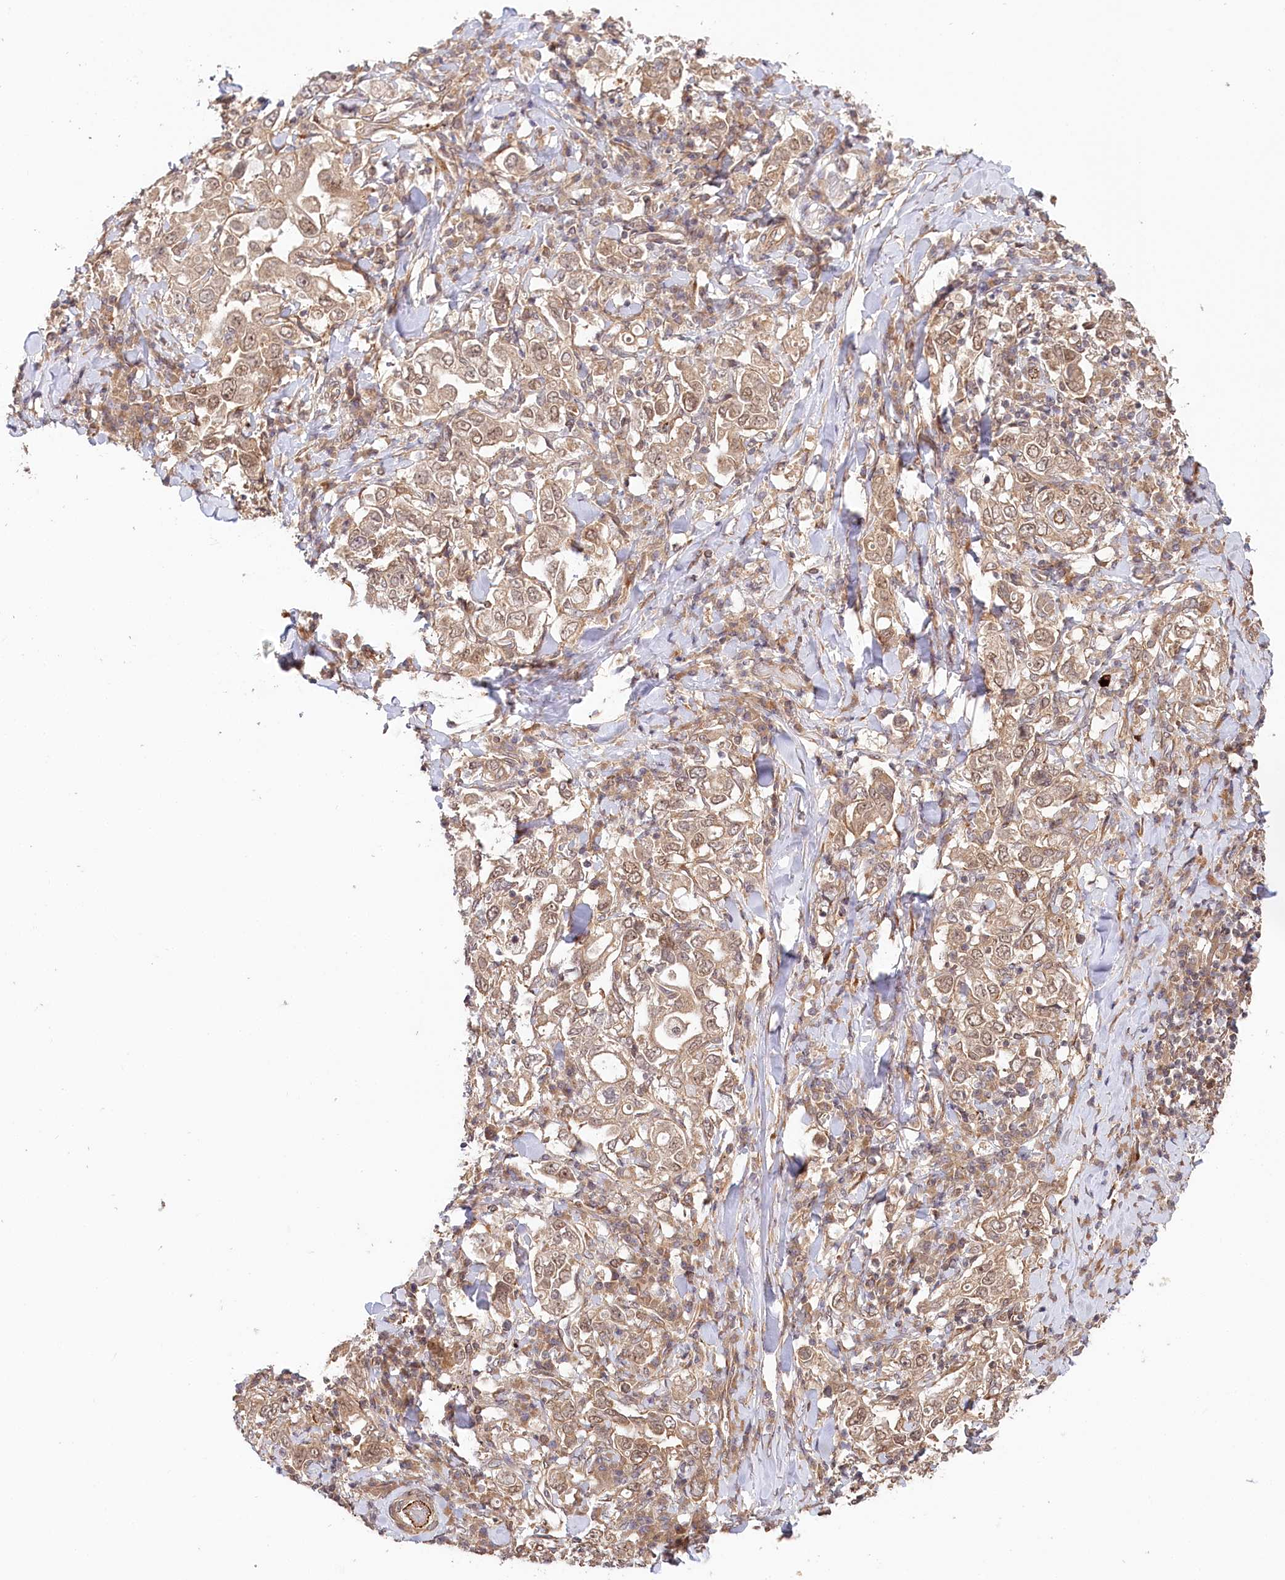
{"staining": {"intensity": "moderate", "quantity": ">75%", "location": "cytoplasmic/membranous,nuclear"}, "tissue": "stomach cancer", "cell_type": "Tumor cells", "image_type": "cancer", "snomed": [{"axis": "morphology", "description": "Adenocarcinoma, NOS"}, {"axis": "topography", "description": "Stomach, upper"}], "caption": "Protein staining of stomach adenocarcinoma tissue shows moderate cytoplasmic/membranous and nuclear positivity in approximately >75% of tumor cells.", "gene": "CEP70", "patient": {"sex": "male", "age": 62}}